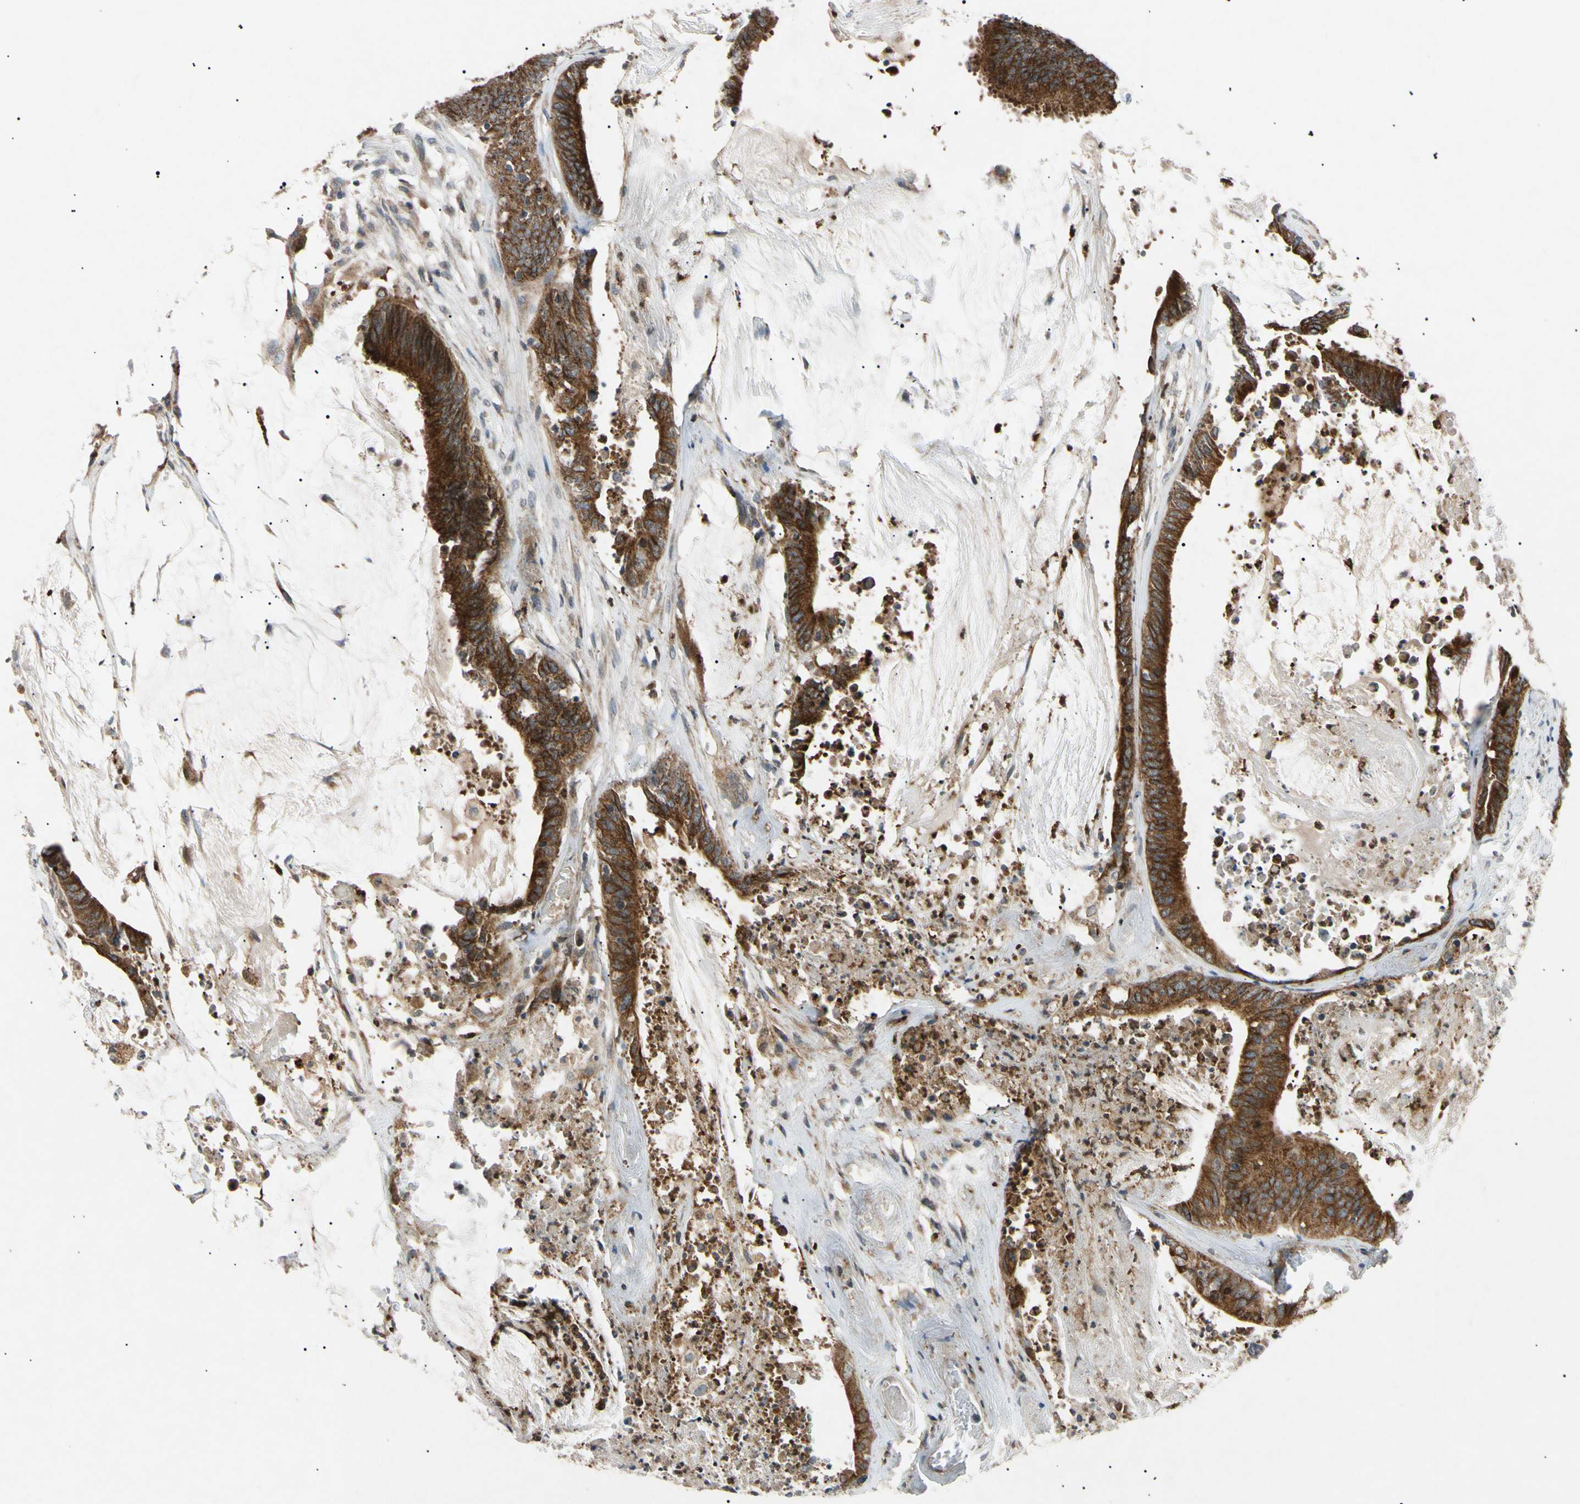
{"staining": {"intensity": "moderate", "quantity": ">75%", "location": "cytoplasmic/membranous"}, "tissue": "colorectal cancer", "cell_type": "Tumor cells", "image_type": "cancer", "snomed": [{"axis": "morphology", "description": "Adenocarcinoma, NOS"}, {"axis": "topography", "description": "Rectum"}], "caption": "Colorectal cancer (adenocarcinoma) was stained to show a protein in brown. There is medium levels of moderate cytoplasmic/membranous positivity in approximately >75% of tumor cells. (IHC, brightfield microscopy, high magnification).", "gene": "TUBB4A", "patient": {"sex": "female", "age": 66}}